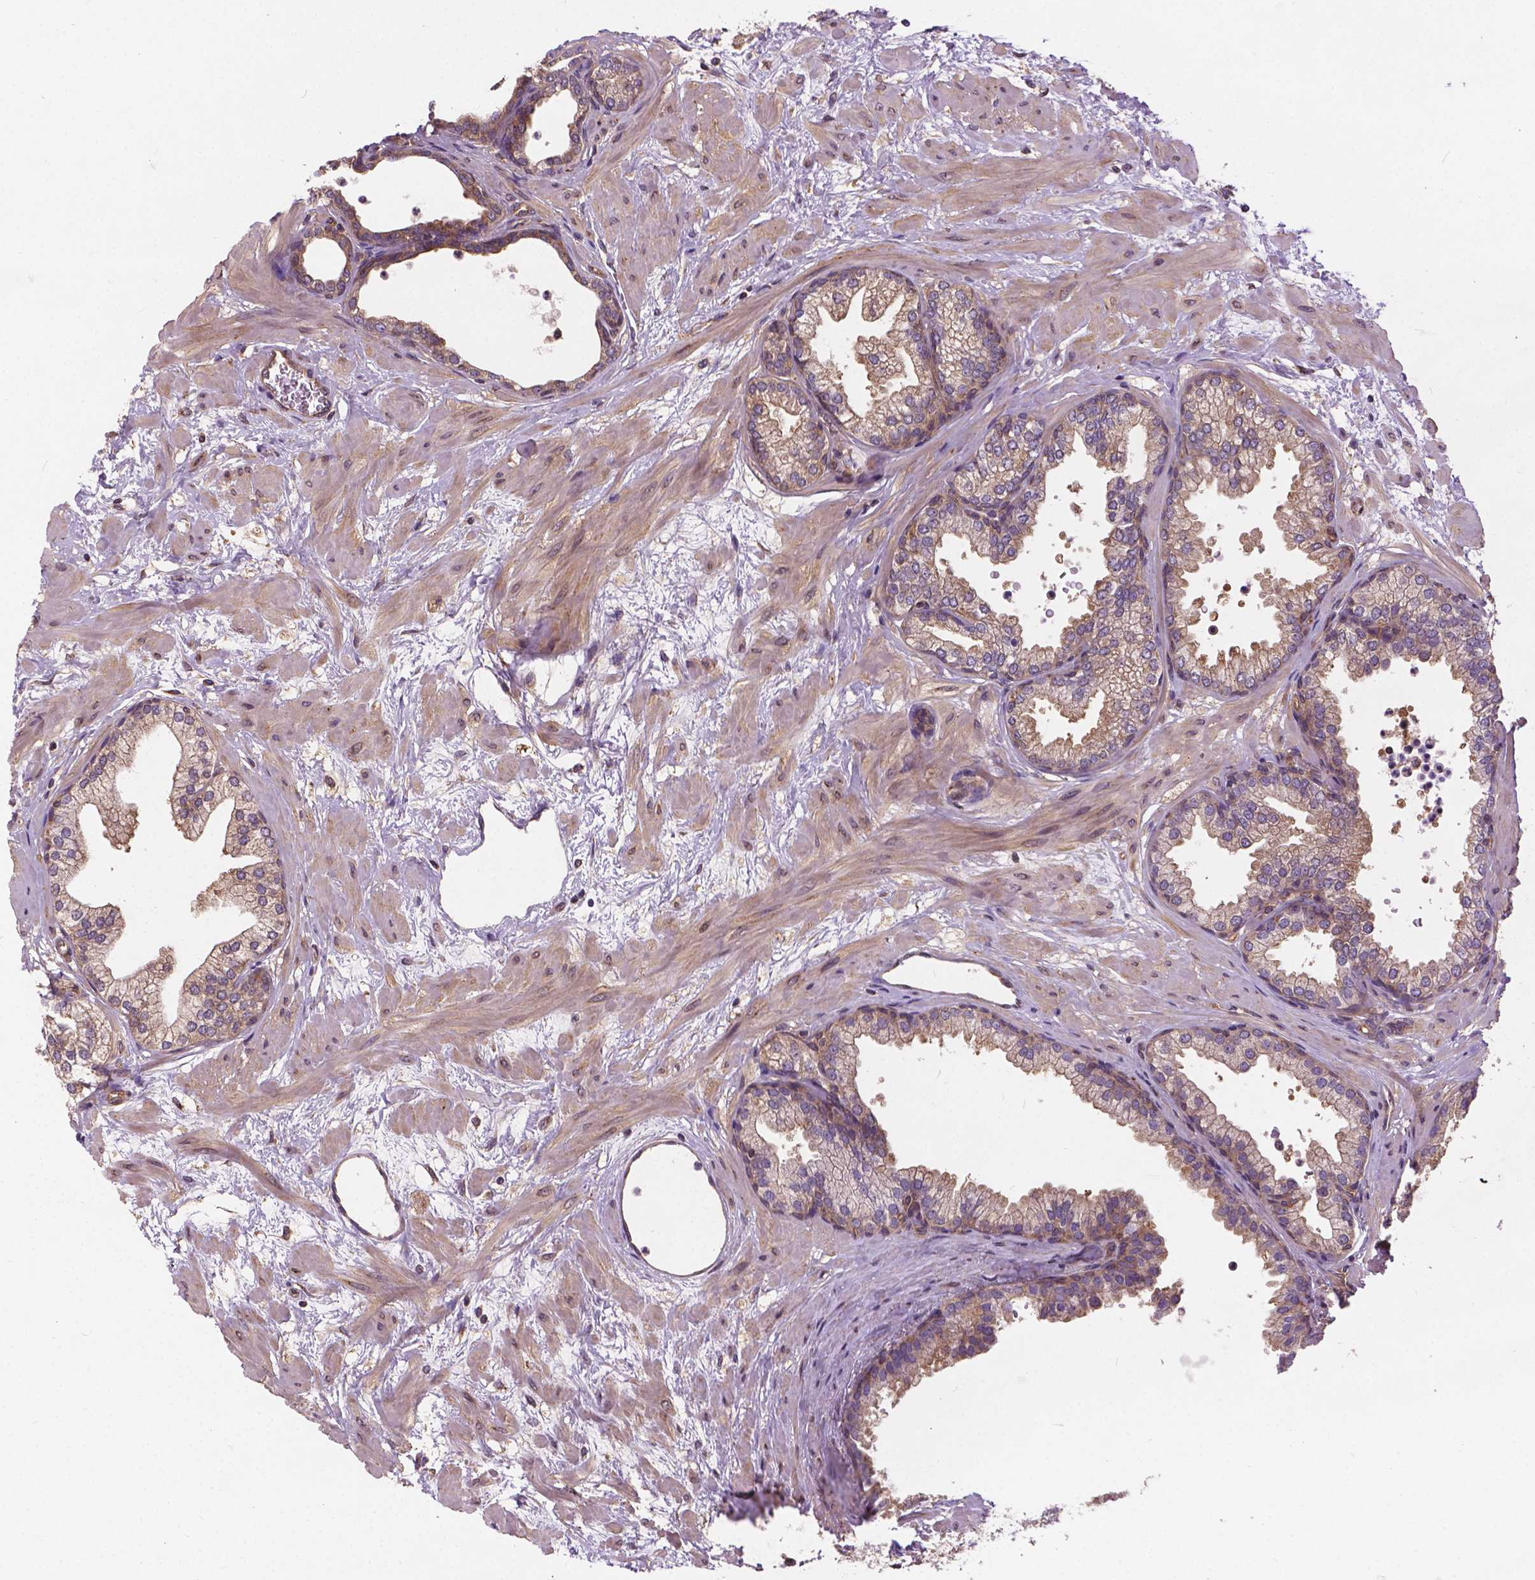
{"staining": {"intensity": "moderate", "quantity": "<25%", "location": "cytoplasmic/membranous"}, "tissue": "prostate", "cell_type": "Glandular cells", "image_type": "normal", "snomed": [{"axis": "morphology", "description": "Normal tissue, NOS"}, {"axis": "topography", "description": "Prostate"}], "caption": "DAB immunohistochemical staining of normal prostate displays moderate cytoplasmic/membranous protein staining in approximately <25% of glandular cells.", "gene": "MZT1", "patient": {"sex": "male", "age": 37}}